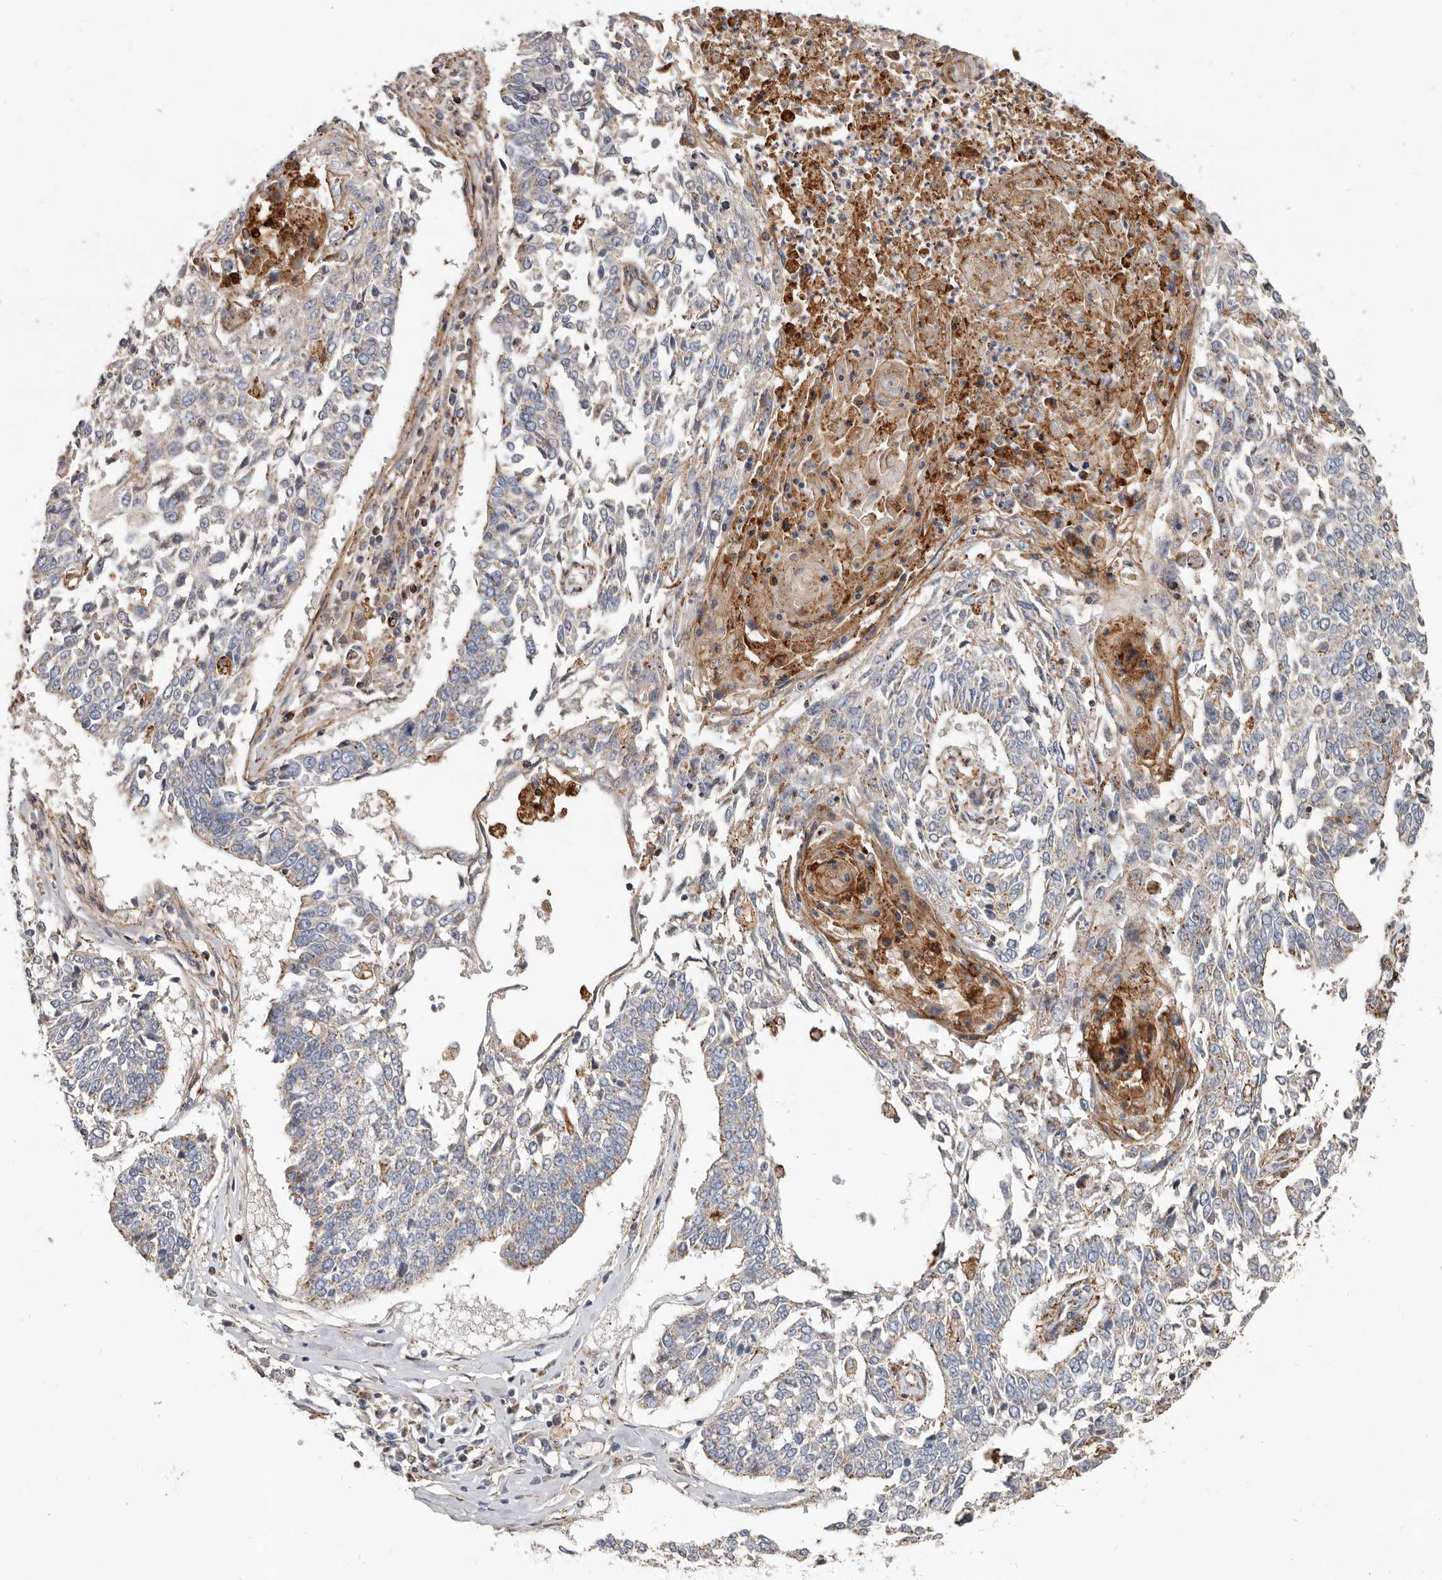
{"staining": {"intensity": "weak", "quantity": "25%-75%", "location": "cytoplasmic/membranous"}, "tissue": "lung cancer", "cell_type": "Tumor cells", "image_type": "cancer", "snomed": [{"axis": "morphology", "description": "Normal tissue, NOS"}, {"axis": "morphology", "description": "Squamous cell carcinoma, NOS"}, {"axis": "topography", "description": "Cartilage tissue"}, {"axis": "topography", "description": "Bronchus"}, {"axis": "topography", "description": "Lung"}, {"axis": "topography", "description": "Peripheral nerve tissue"}], "caption": "Immunohistochemistry photomicrograph of neoplastic tissue: human squamous cell carcinoma (lung) stained using IHC shows low levels of weak protein expression localized specifically in the cytoplasmic/membranous of tumor cells, appearing as a cytoplasmic/membranous brown color.", "gene": "KIF26B", "patient": {"sex": "female", "age": 49}}